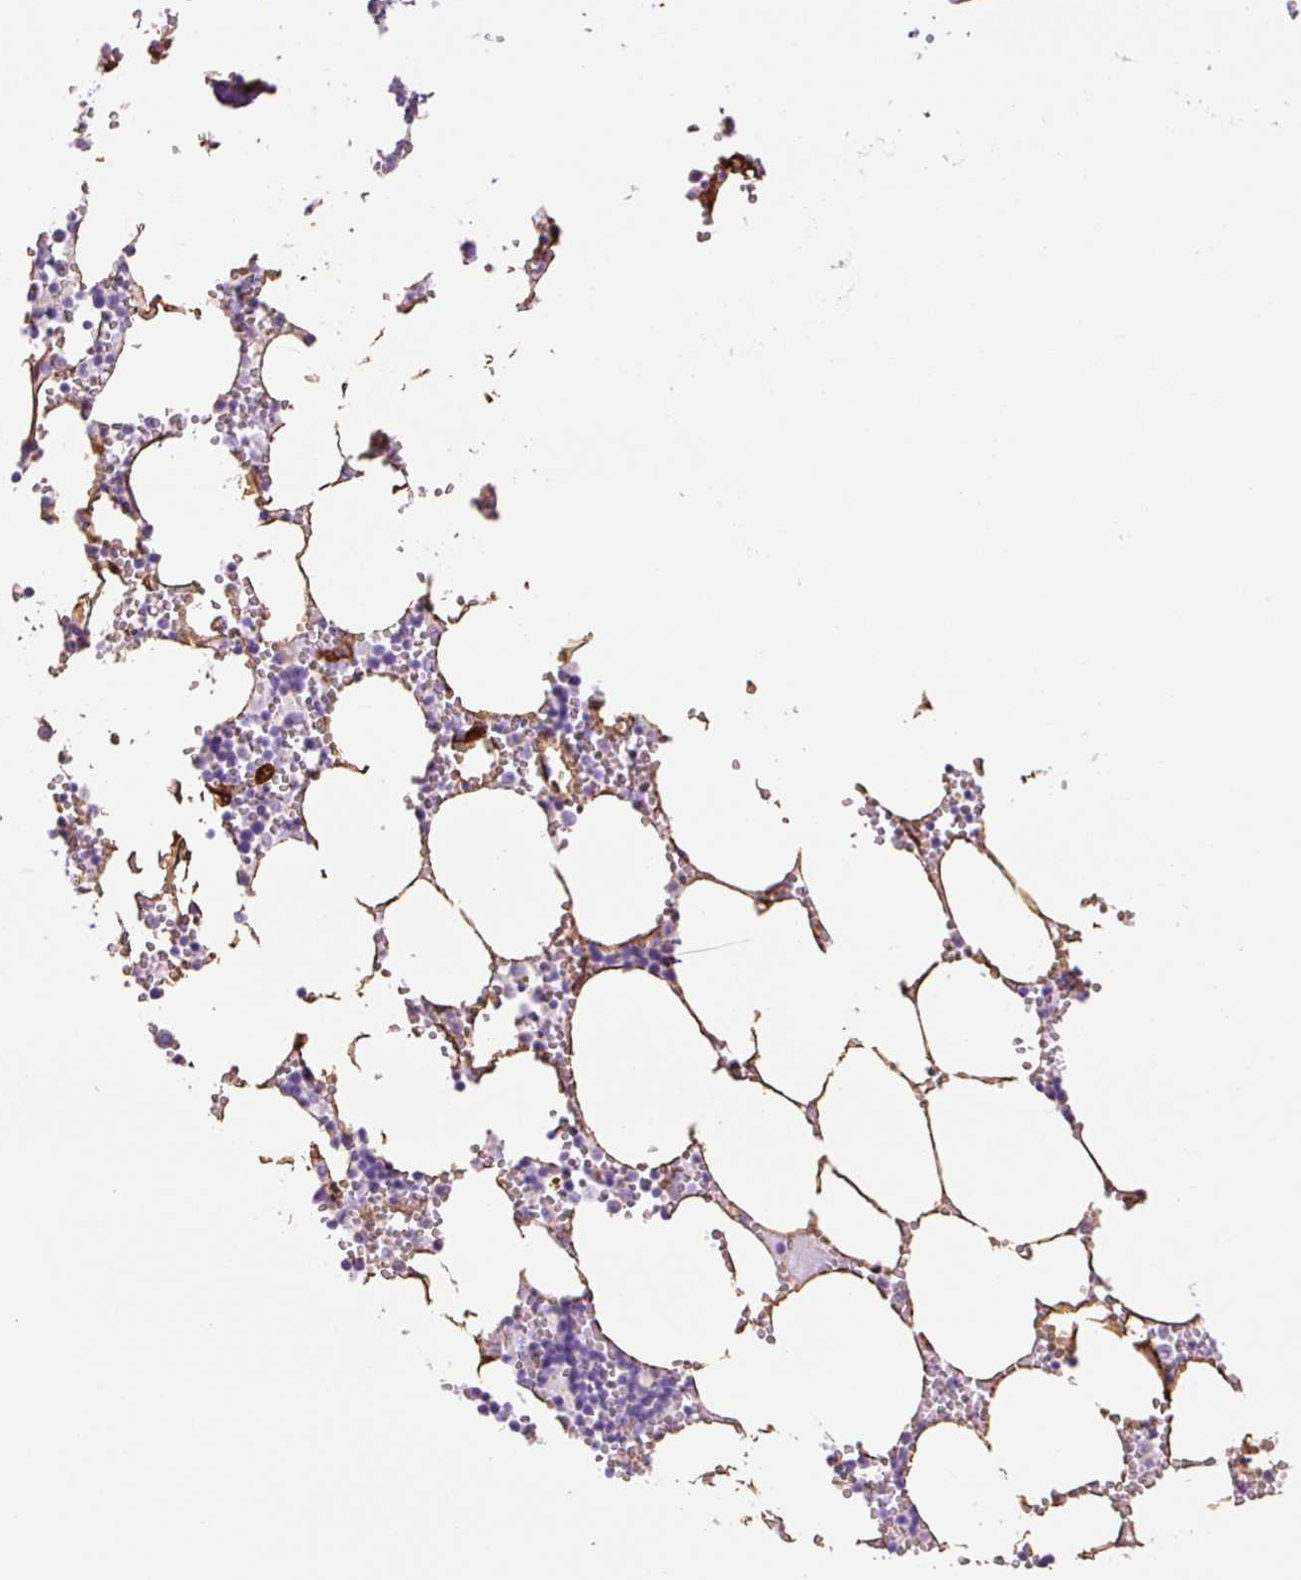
{"staining": {"intensity": "negative", "quantity": "none", "location": "none"}, "tissue": "bone marrow", "cell_type": "Hematopoietic cells", "image_type": "normal", "snomed": [{"axis": "morphology", "description": "Normal tissue, NOS"}, {"axis": "topography", "description": "Bone marrow"}], "caption": "Human bone marrow stained for a protein using immunohistochemistry (IHC) displays no expression in hematopoietic cells.", "gene": "CAV1", "patient": {"sex": "male", "age": 54}}